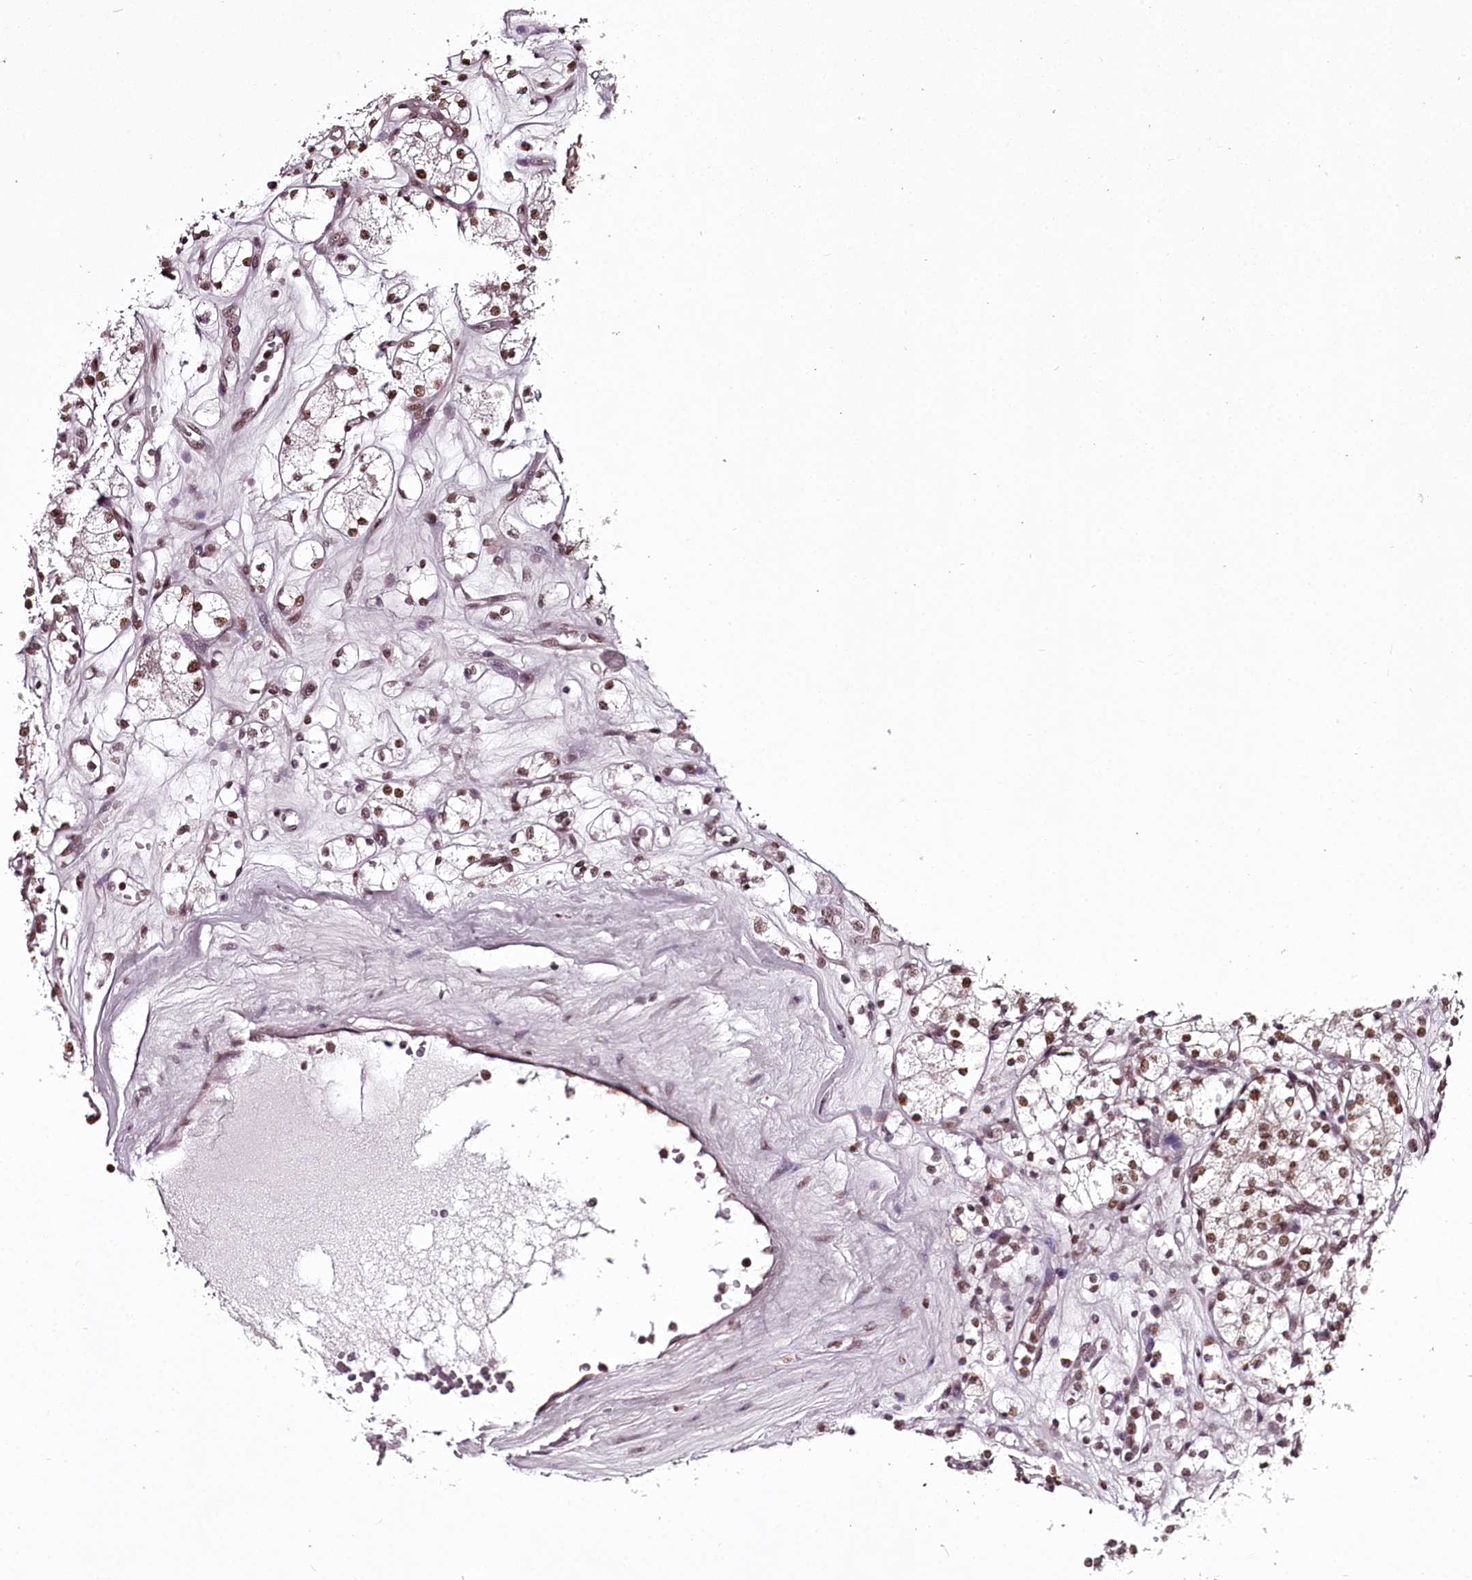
{"staining": {"intensity": "moderate", "quantity": ">75%", "location": "nuclear"}, "tissue": "renal cancer", "cell_type": "Tumor cells", "image_type": "cancer", "snomed": [{"axis": "morphology", "description": "Adenocarcinoma, NOS"}, {"axis": "topography", "description": "Kidney"}], "caption": "The image demonstrates immunohistochemical staining of adenocarcinoma (renal). There is moderate nuclear staining is identified in about >75% of tumor cells.", "gene": "PSPC1", "patient": {"sex": "male", "age": 77}}